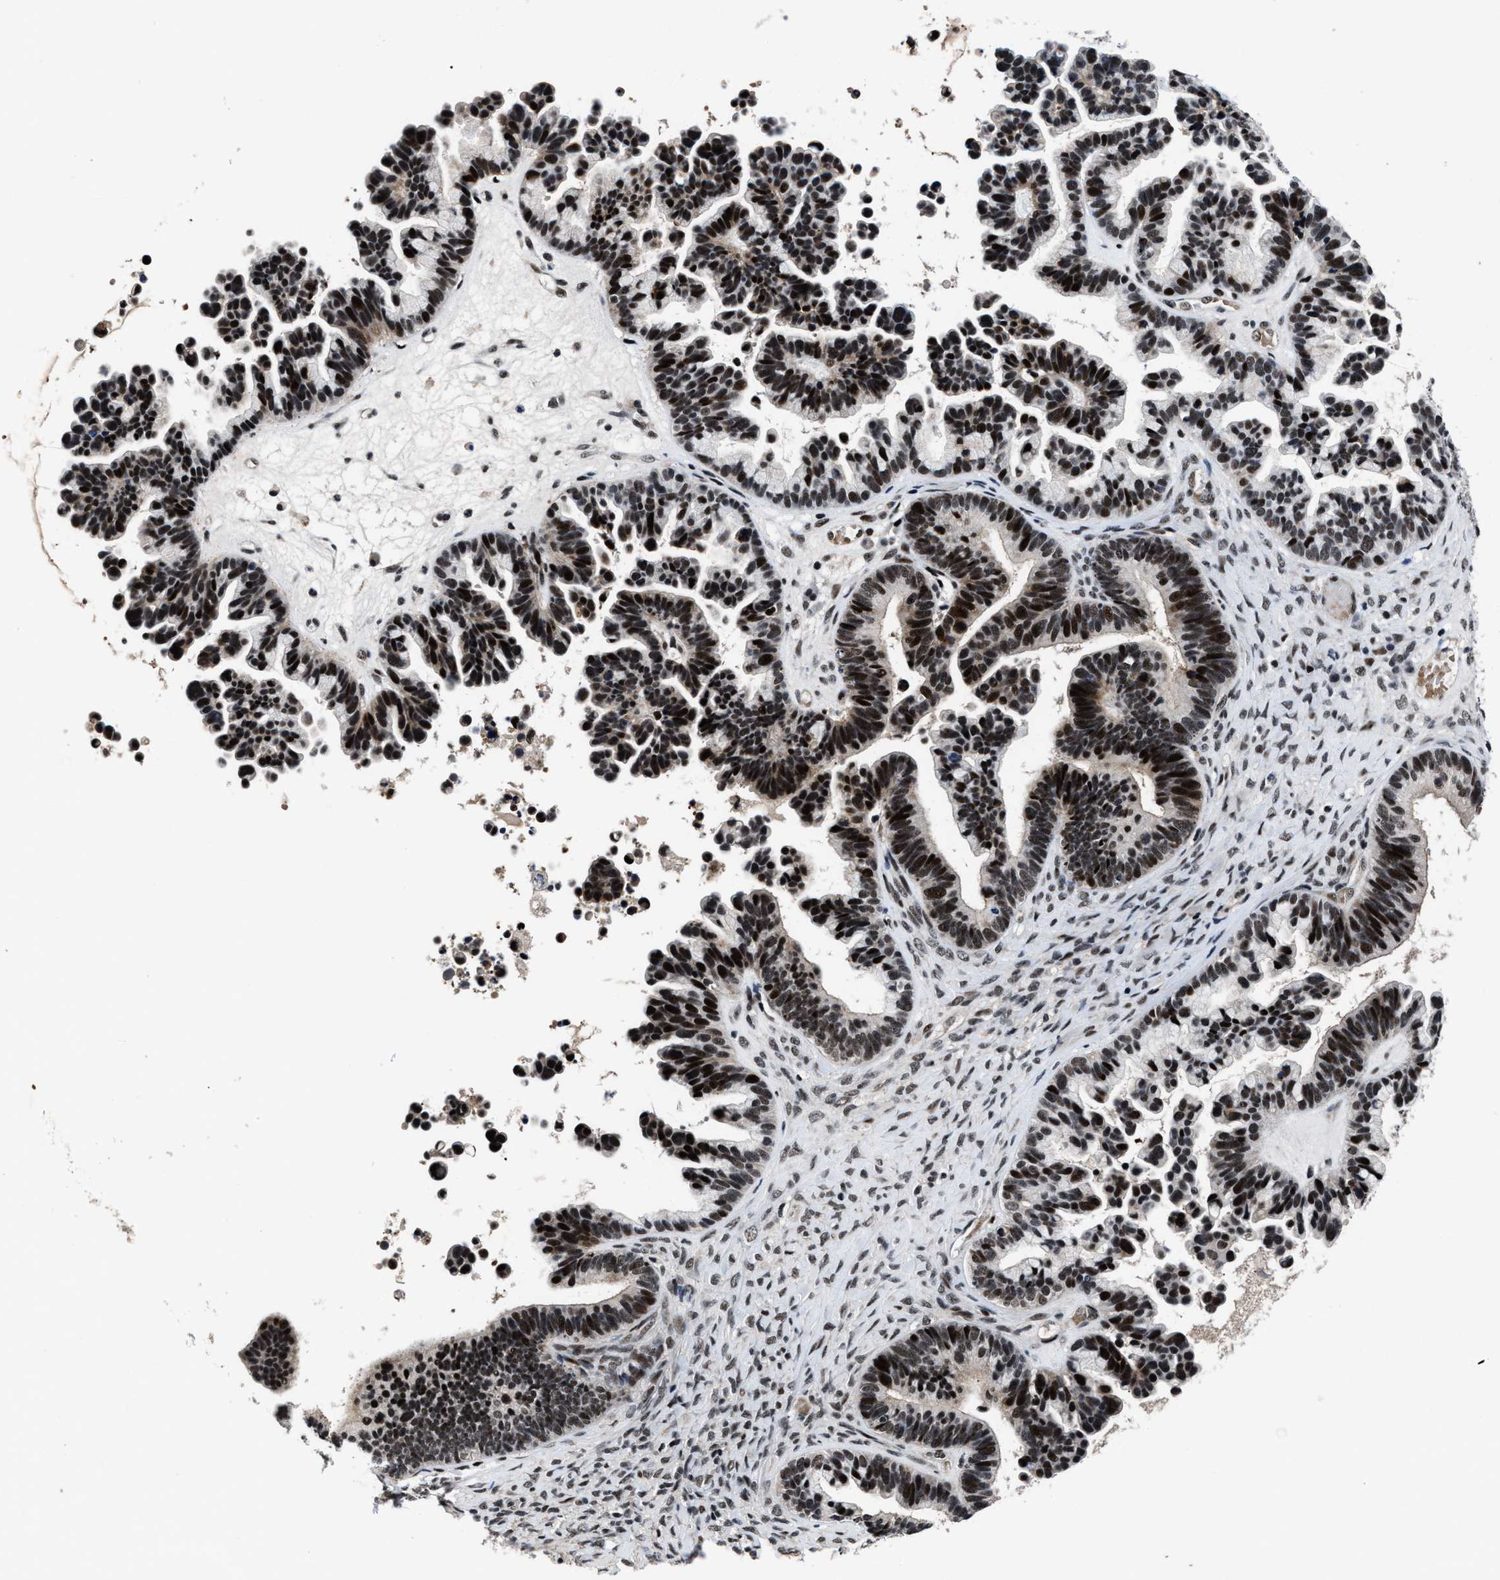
{"staining": {"intensity": "strong", "quantity": ">75%", "location": "nuclear"}, "tissue": "ovarian cancer", "cell_type": "Tumor cells", "image_type": "cancer", "snomed": [{"axis": "morphology", "description": "Cystadenocarcinoma, serous, NOS"}, {"axis": "topography", "description": "Ovary"}], "caption": "A histopathology image of ovarian serous cystadenocarcinoma stained for a protein exhibits strong nuclear brown staining in tumor cells.", "gene": "ZNF233", "patient": {"sex": "female", "age": 56}}